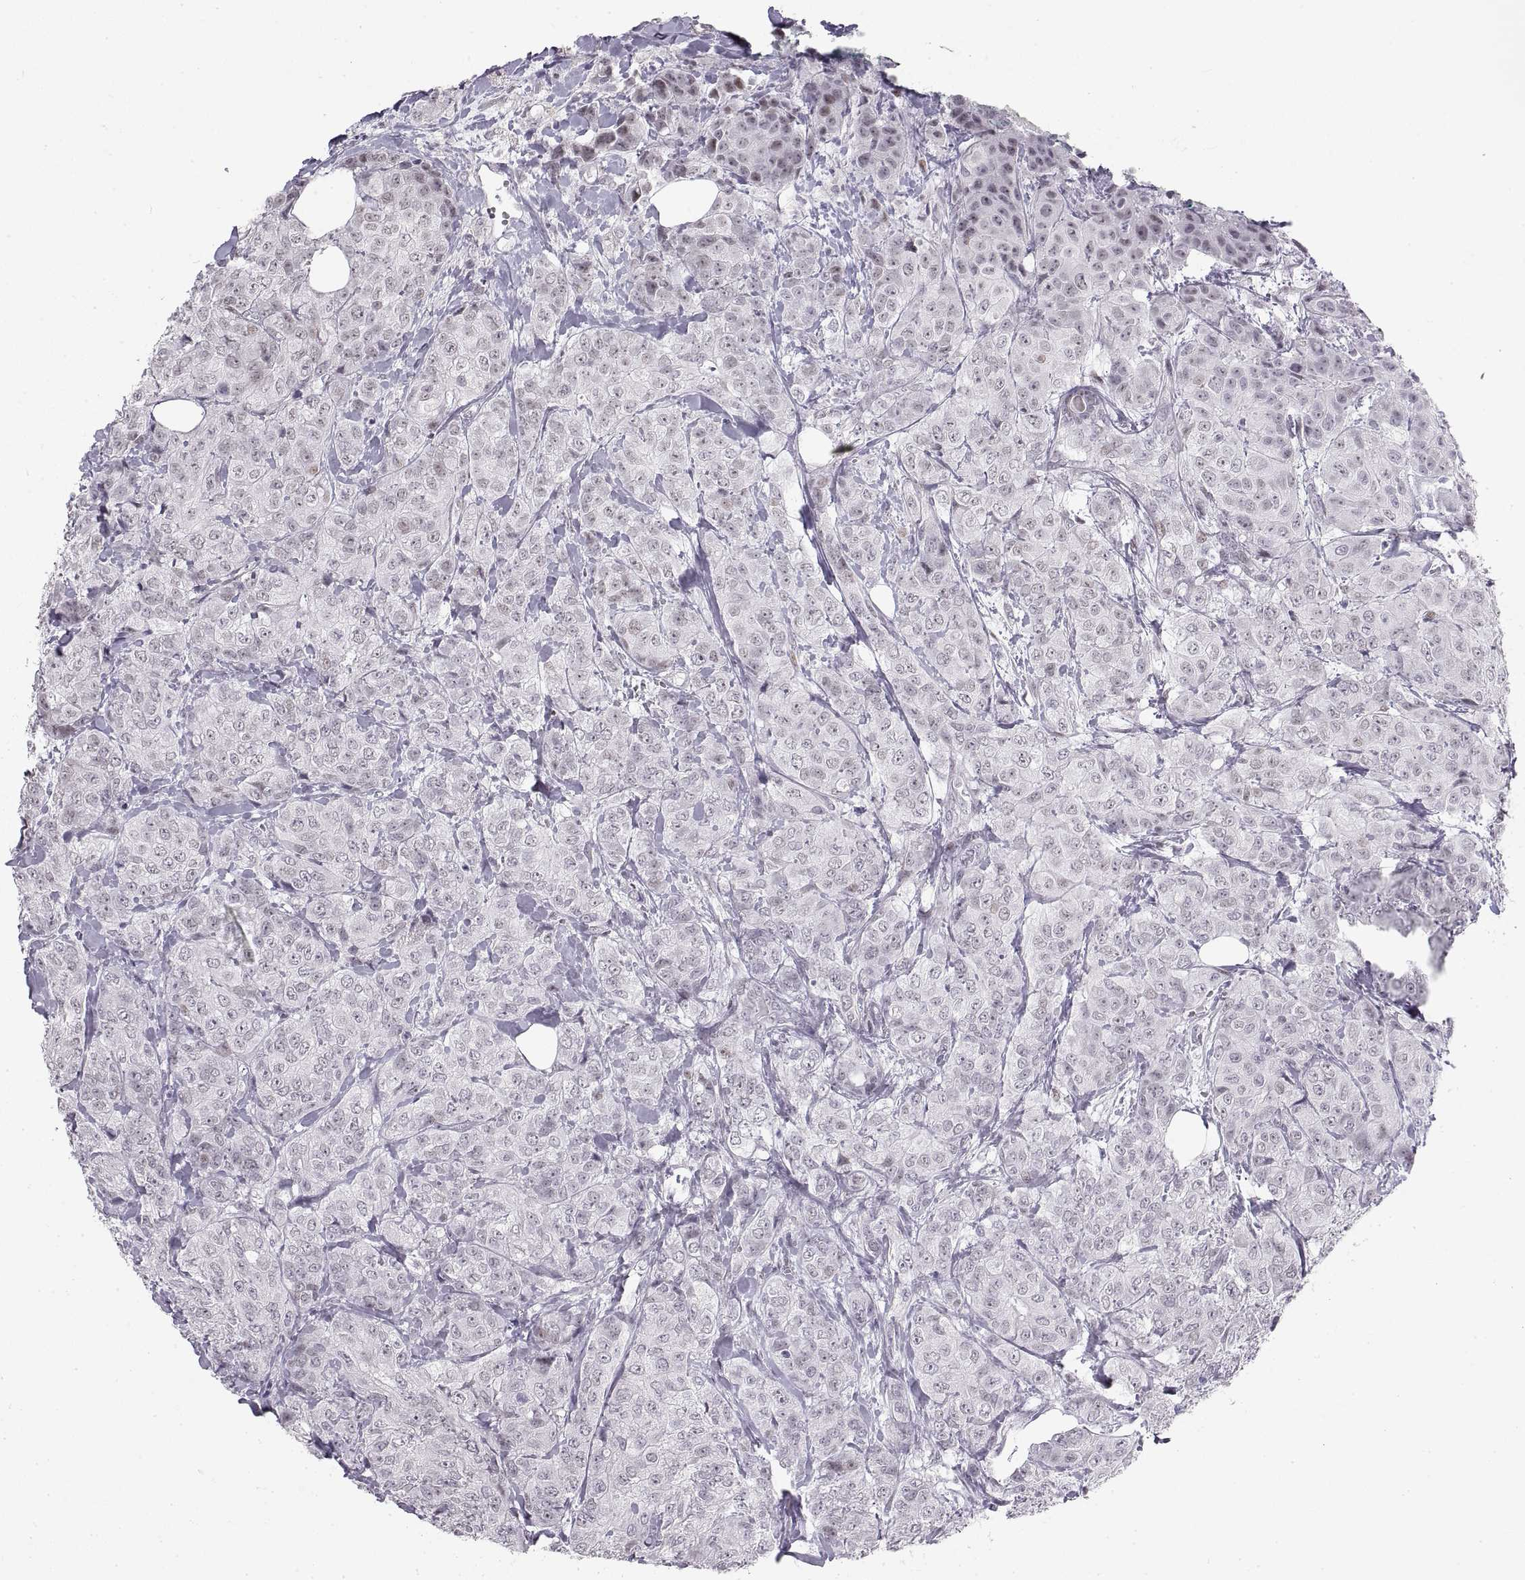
{"staining": {"intensity": "negative", "quantity": "none", "location": "none"}, "tissue": "breast cancer", "cell_type": "Tumor cells", "image_type": "cancer", "snomed": [{"axis": "morphology", "description": "Duct carcinoma"}, {"axis": "topography", "description": "Breast"}], "caption": "This is an IHC image of human infiltrating ductal carcinoma (breast). There is no staining in tumor cells.", "gene": "NANOS3", "patient": {"sex": "female", "age": 43}}